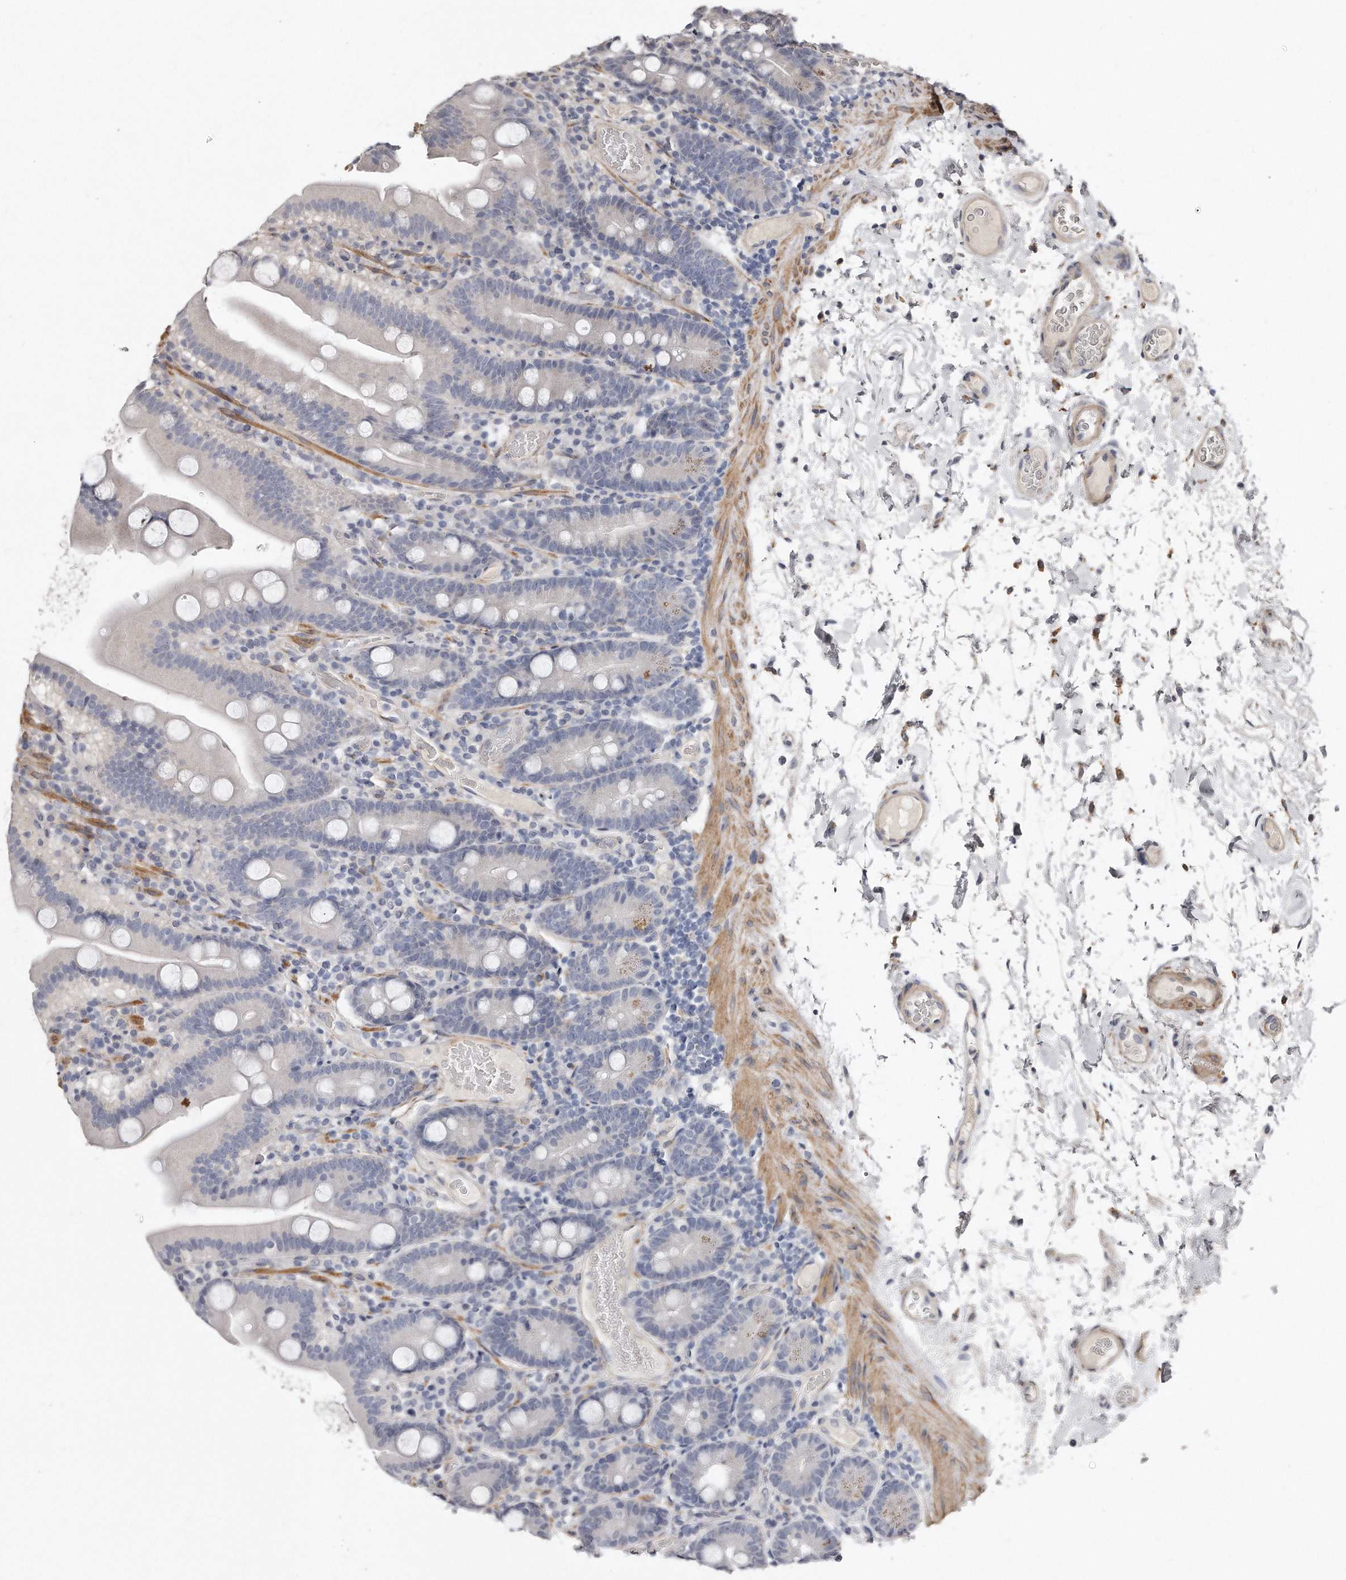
{"staining": {"intensity": "negative", "quantity": "none", "location": "none"}, "tissue": "duodenum", "cell_type": "Glandular cells", "image_type": "normal", "snomed": [{"axis": "morphology", "description": "Normal tissue, NOS"}, {"axis": "topography", "description": "Duodenum"}], "caption": "Immunohistochemistry (IHC) histopathology image of normal duodenum: duodenum stained with DAB (3,3'-diaminobenzidine) shows no significant protein staining in glandular cells. (Brightfield microscopy of DAB (3,3'-diaminobenzidine) immunohistochemistry at high magnification).", "gene": "LMOD1", "patient": {"sex": "male", "age": 55}}